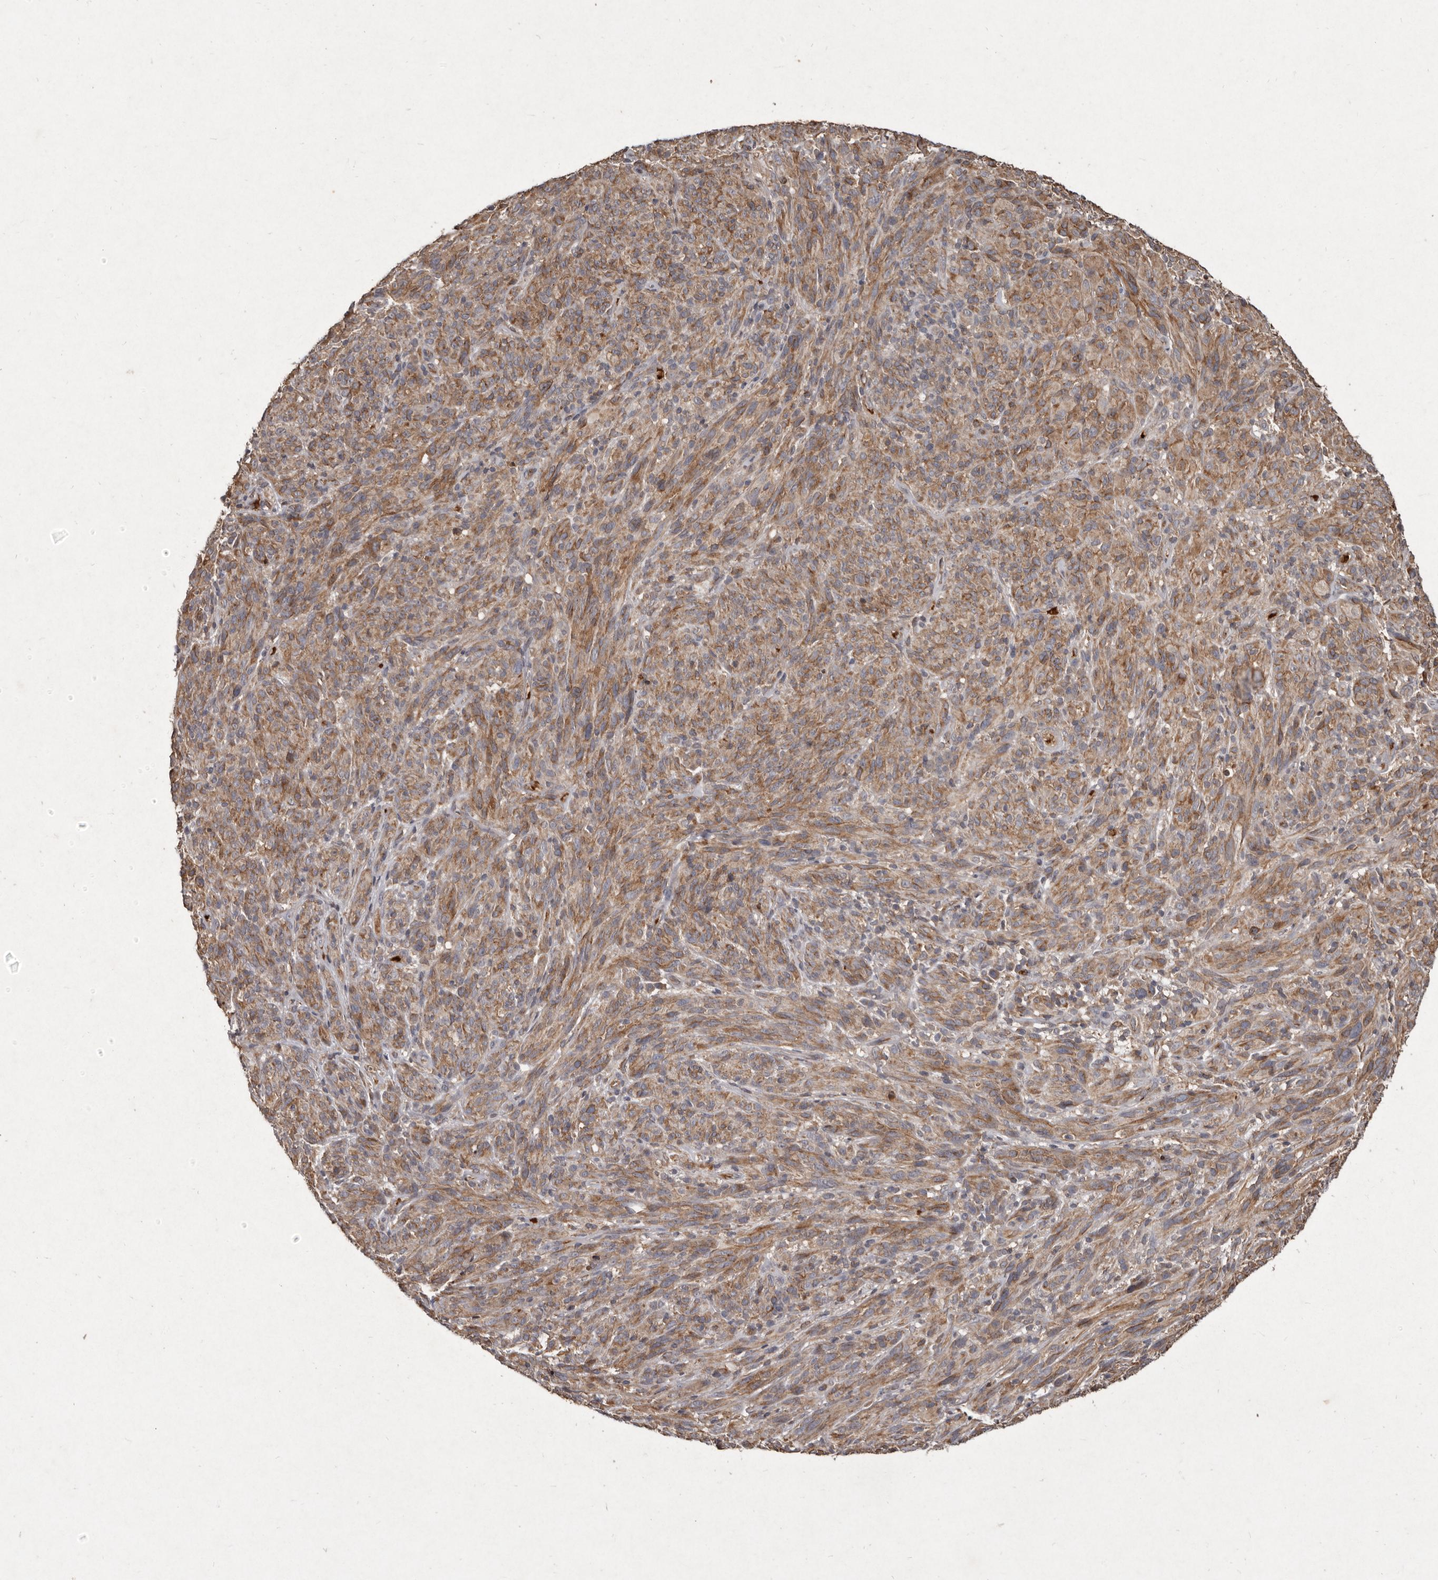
{"staining": {"intensity": "moderate", "quantity": ">75%", "location": "cytoplasmic/membranous"}, "tissue": "melanoma", "cell_type": "Tumor cells", "image_type": "cancer", "snomed": [{"axis": "morphology", "description": "Malignant melanoma, NOS"}, {"axis": "topography", "description": "Skin of head"}], "caption": "IHC histopathology image of neoplastic tissue: human melanoma stained using immunohistochemistry reveals medium levels of moderate protein expression localized specifically in the cytoplasmic/membranous of tumor cells, appearing as a cytoplasmic/membranous brown color.", "gene": "SEMA3A", "patient": {"sex": "male", "age": 96}}